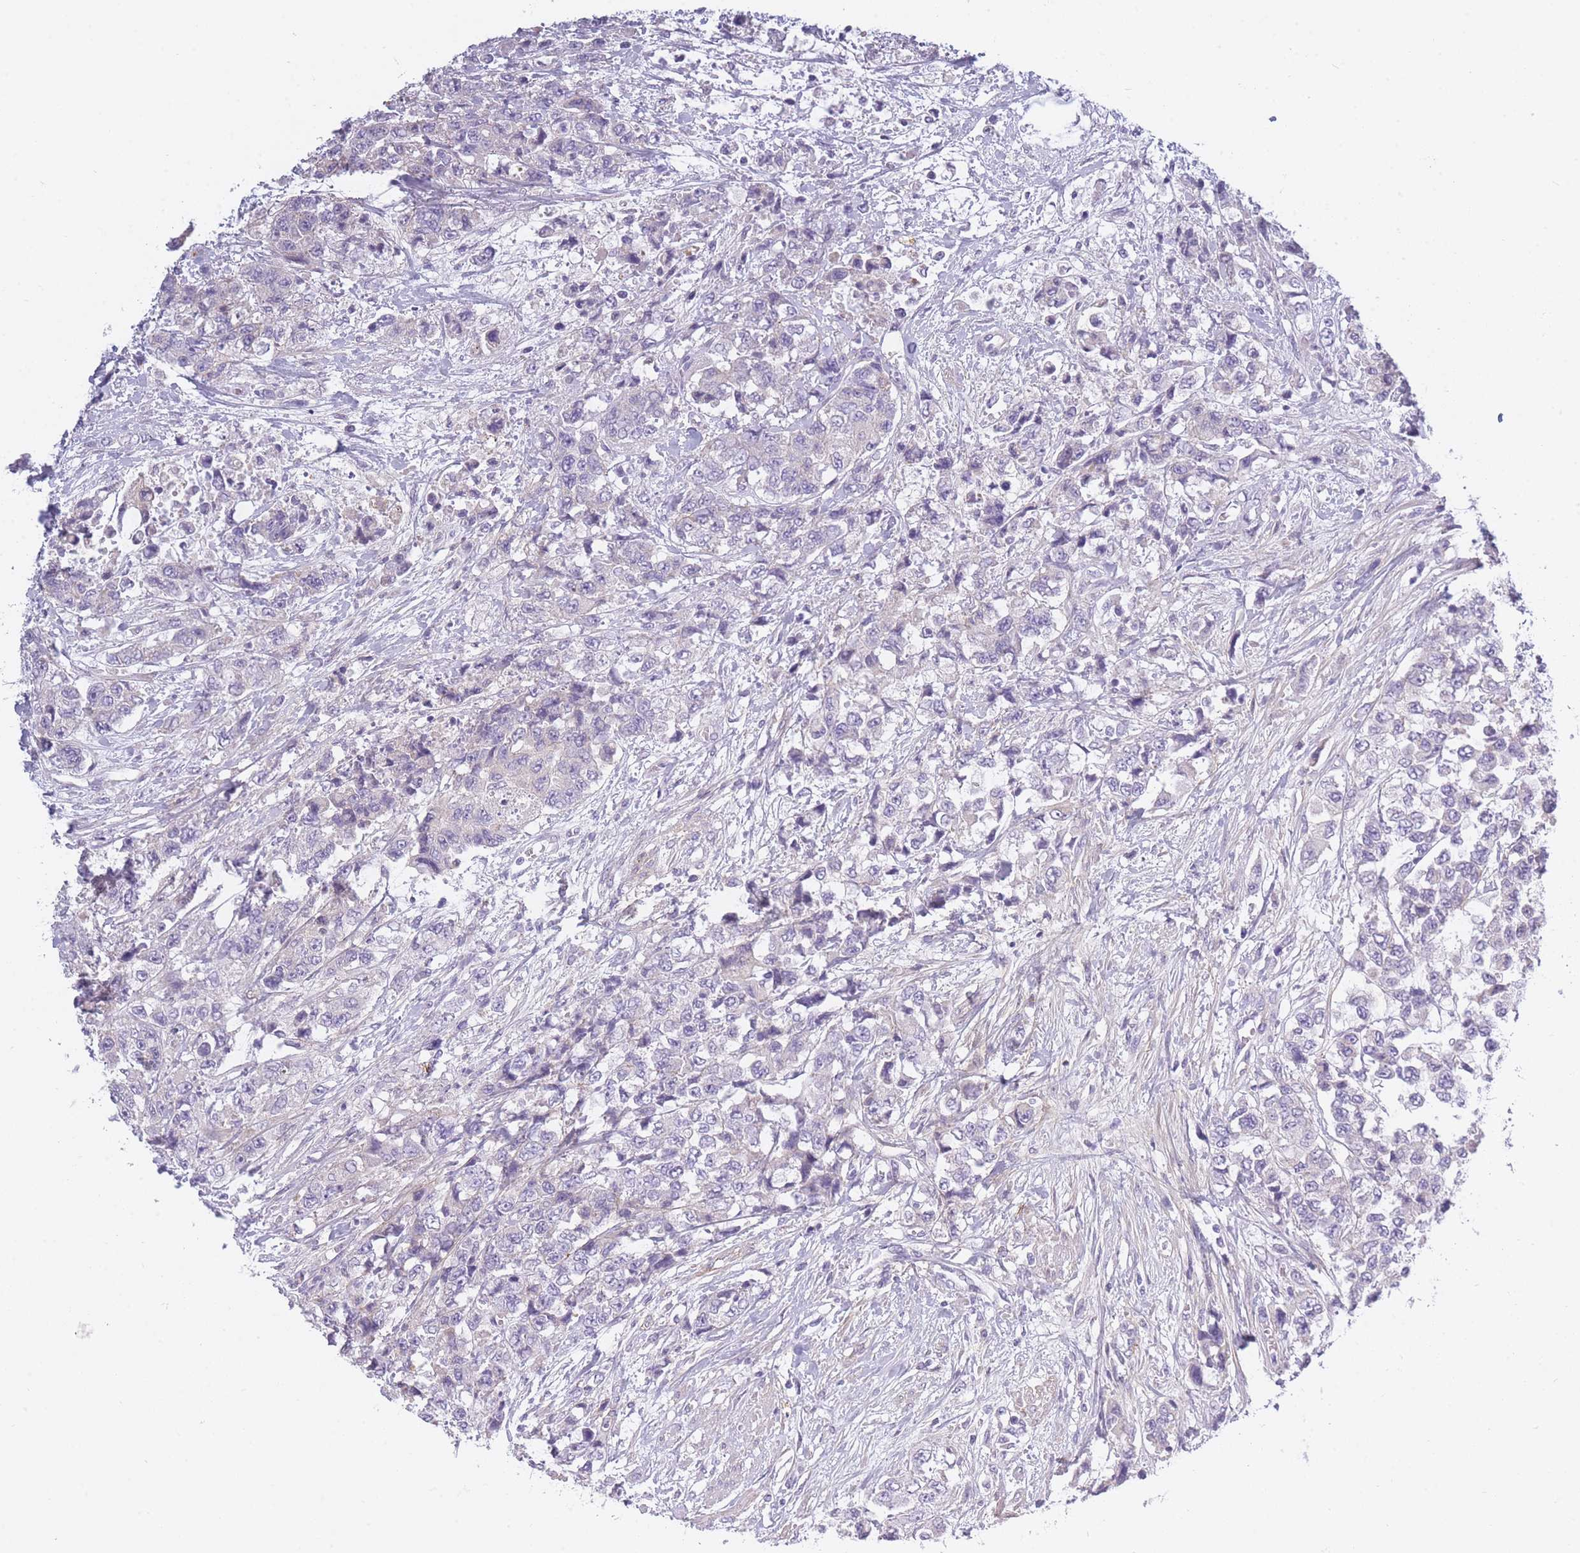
{"staining": {"intensity": "negative", "quantity": "none", "location": "none"}, "tissue": "urothelial cancer", "cell_type": "Tumor cells", "image_type": "cancer", "snomed": [{"axis": "morphology", "description": "Urothelial carcinoma, High grade"}, {"axis": "topography", "description": "Urinary bladder"}], "caption": "An IHC photomicrograph of high-grade urothelial carcinoma is shown. There is no staining in tumor cells of high-grade urothelial carcinoma.", "gene": "AP3M2", "patient": {"sex": "female", "age": 78}}